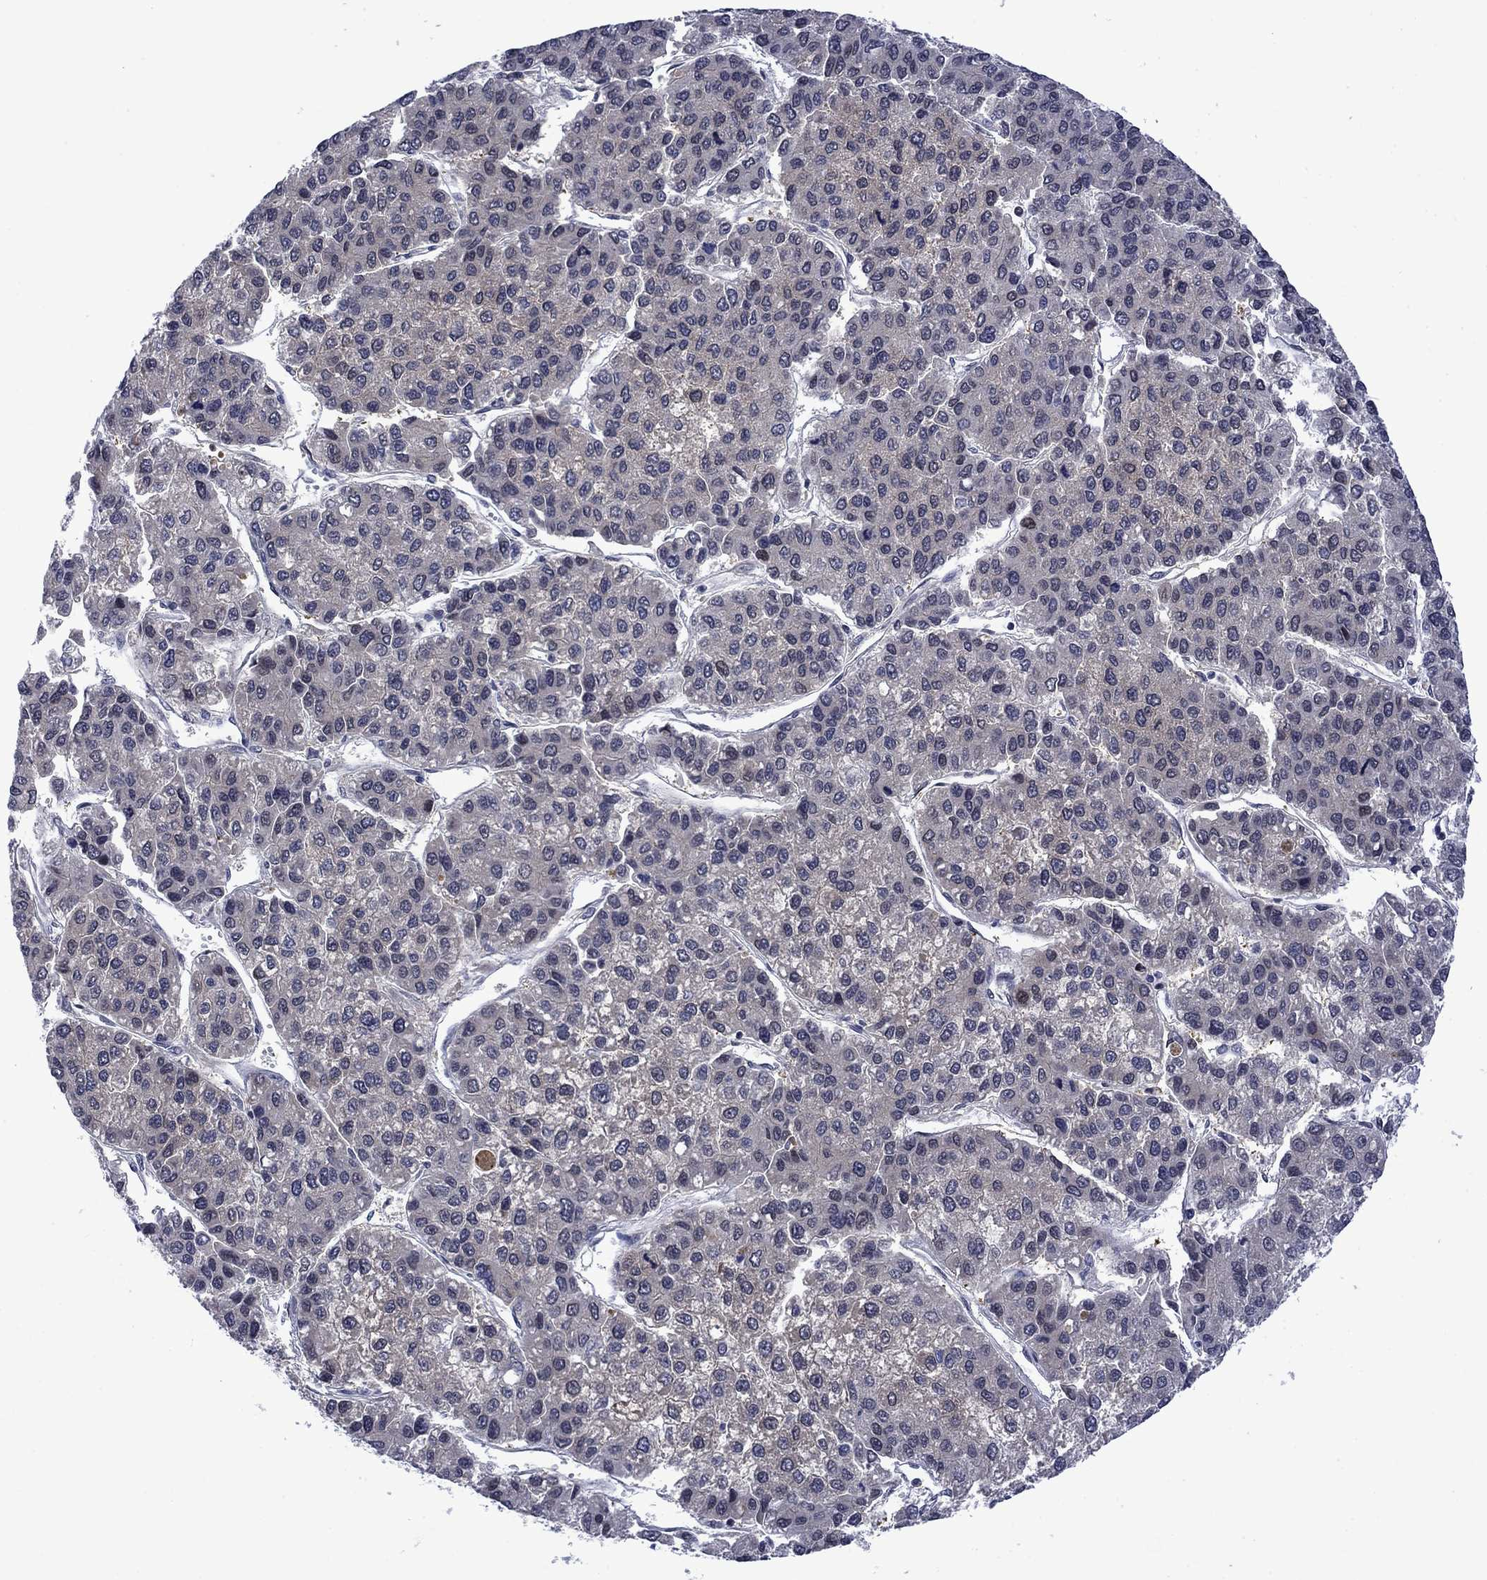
{"staining": {"intensity": "negative", "quantity": "none", "location": "none"}, "tissue": "liver cancer", "cell_type": "Tumor cells", "image_type": "cancer", "snomed": [{"axis": "morphology", "description": "Carcinoma, Hepatocellular, NOS"}, {"axis": "topography", "description": "Liver"}], "caption": "Immunohistochemistry of hepatocellular carcinoma (liver) exhibits no staining in tumor cells.", "gene": "AGL", "patient": {"sex": "female", "age": 66}}